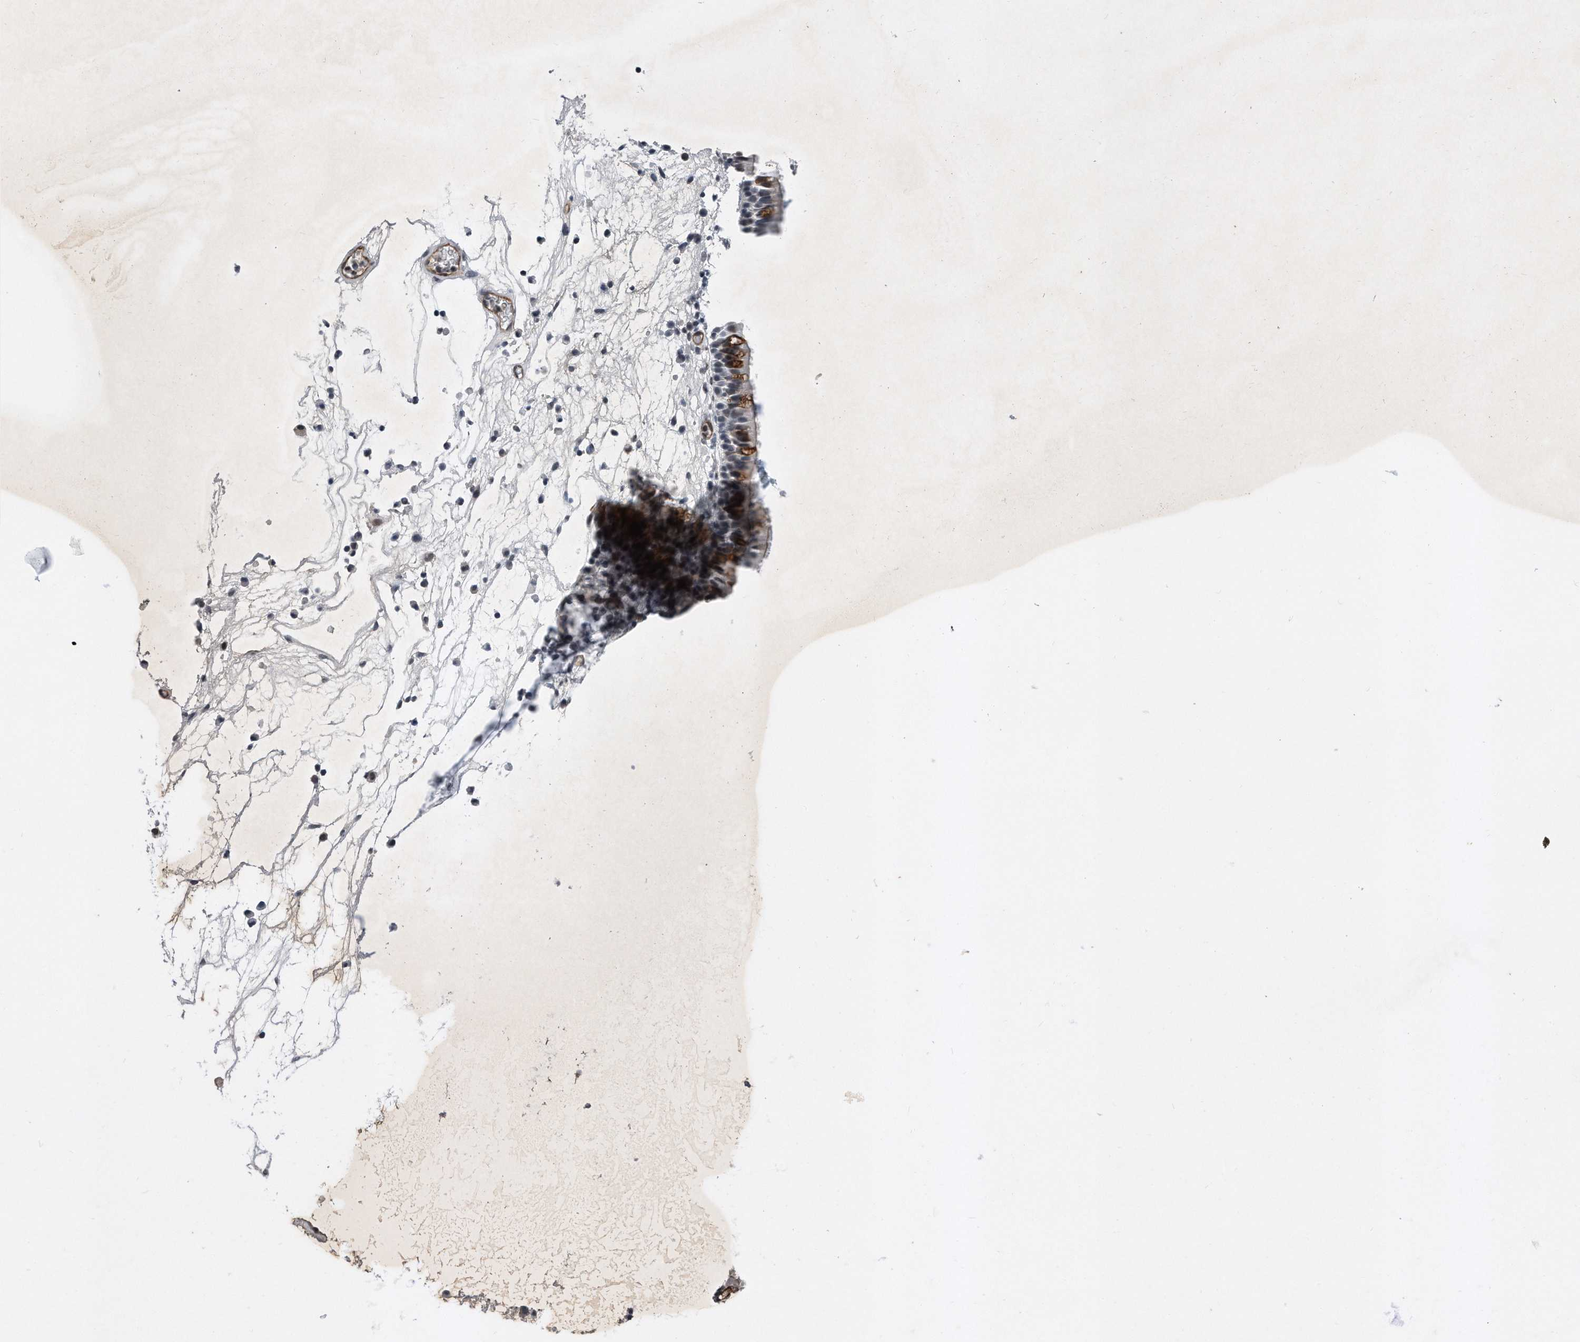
{"staining": {"intensity": "moderate", "quantity": "<25%", "location": "cytoplasmic/membranous"}, "tissue": "nasopharynx", "cell_type": "Respiratory epithelial cells", "image_type": "normal", "snomed": [{"axis": "morphology", "description": "Normal tissue, NOS"}, {"axis": "morphology", "description": "Inflammation, NOS"}, {"axis": "morphology", "description": "Malignant melanoma, Metastatic site"}, {"axis": "topography", "description": "Nasopharynx"}], "caption": "IHC staining of unremarkable nasopharynx, which exhibits low levels of moderate cytoplasmic/membranous positivity in about <25% of respiratory epithelial cells indicating moderate cytoplasmic/membranous protein positivity. The staining was performed using DAB (3,3'-diaminobenzidine) (brown) for protein detection and nuclei were counterstained in hematoxylin (blue).", "gene": "TP53INP1", "patient": {"sex": "male", "age": 70}}